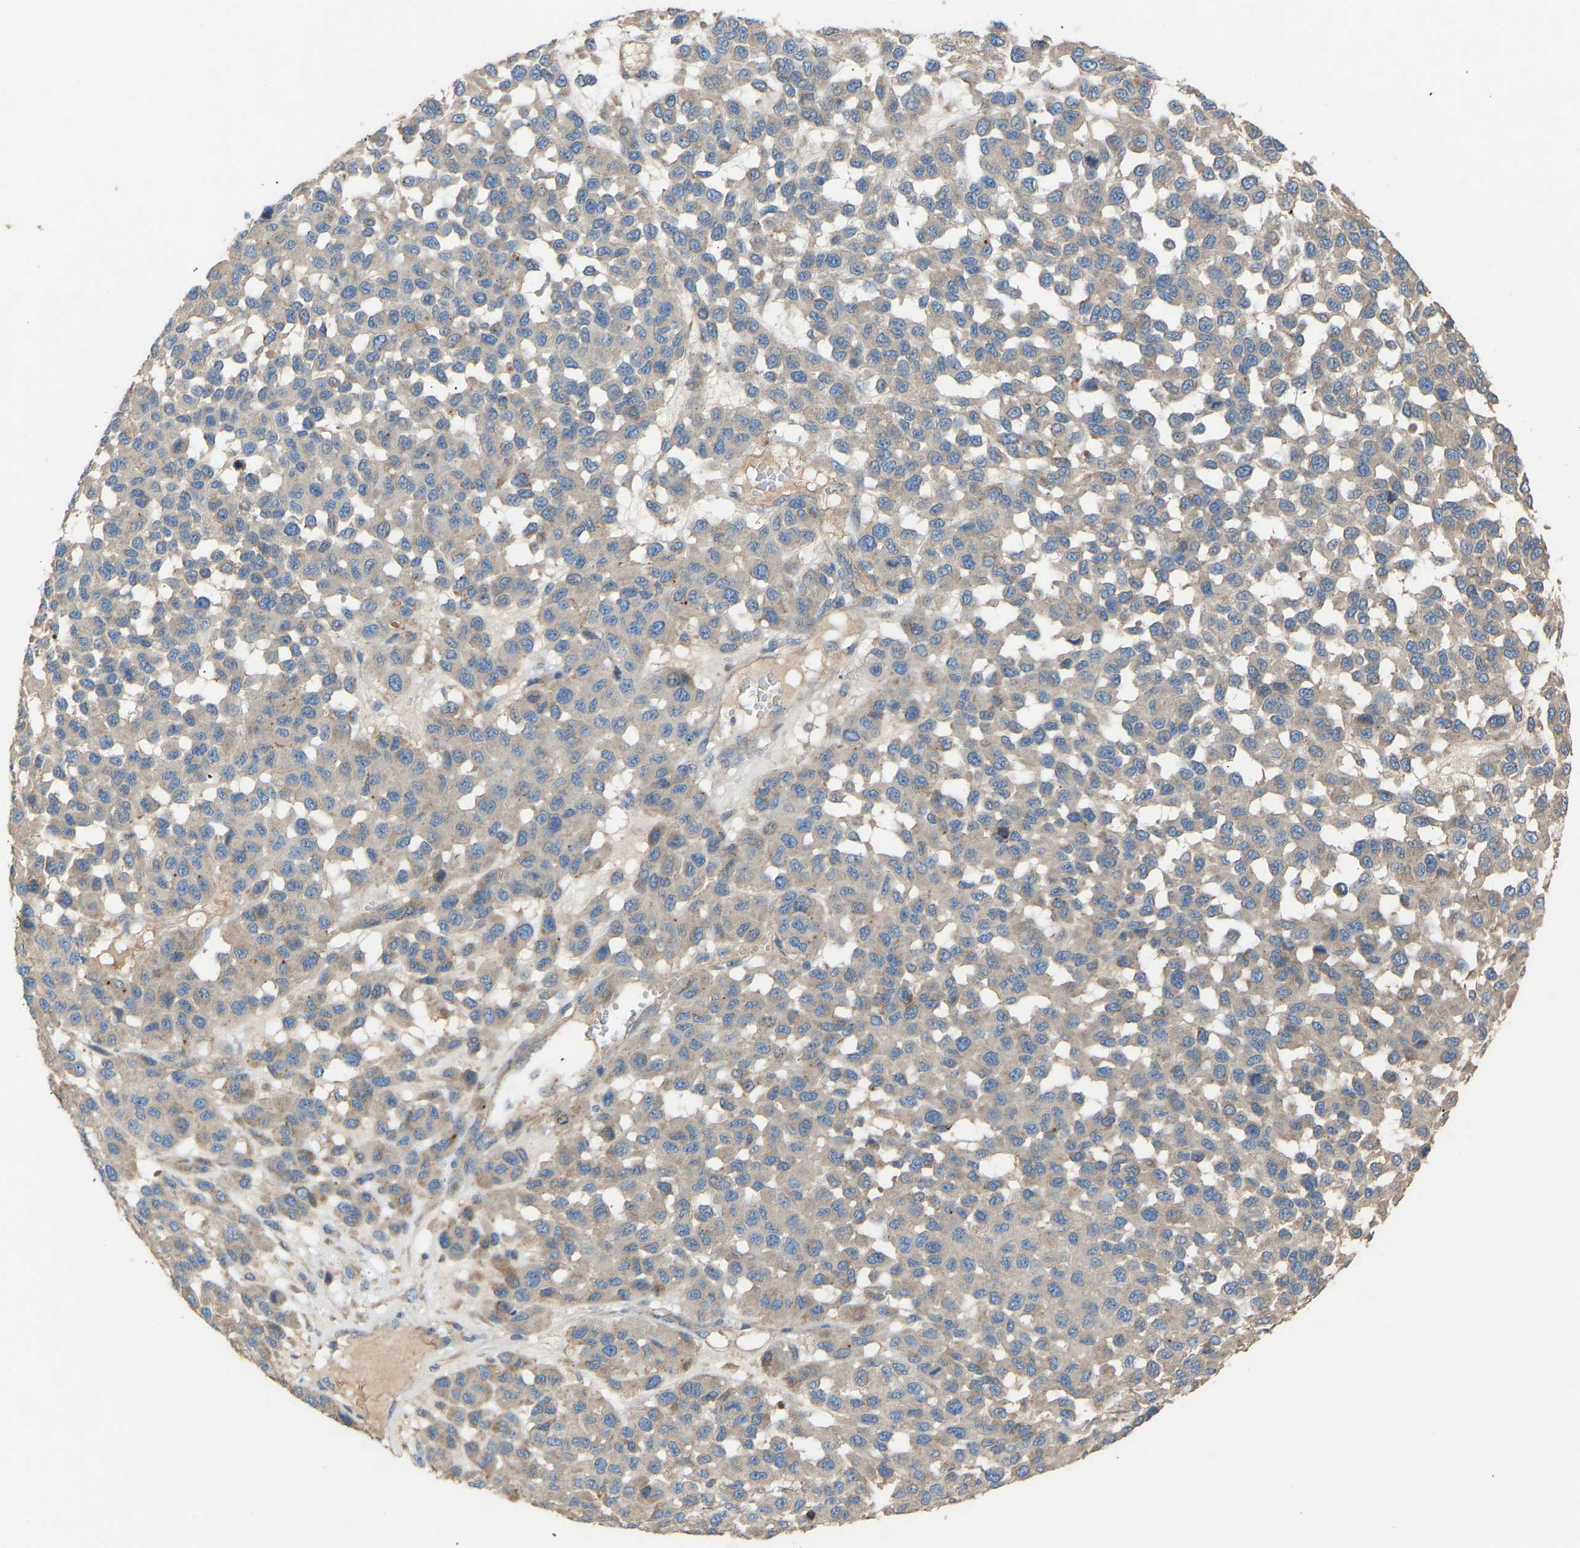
{"staining": {"intensity": "weak", "quantity": "<25%", "location": "cytoplasmic/membranous"}, "tissue": "melanoma", "cell_type": "Tumor cells", "image_type": "cancer", "snomed": [{"axis": "morphology", "description": "Malignant melanoma, NOS"}, {"axis": "topography", "description": "Skin"}], "caption": "There is no significant expression in tumor cells of malignant melanoma.", "gene": "RGP1", "patient": {"sex": "male", "age": 62}}